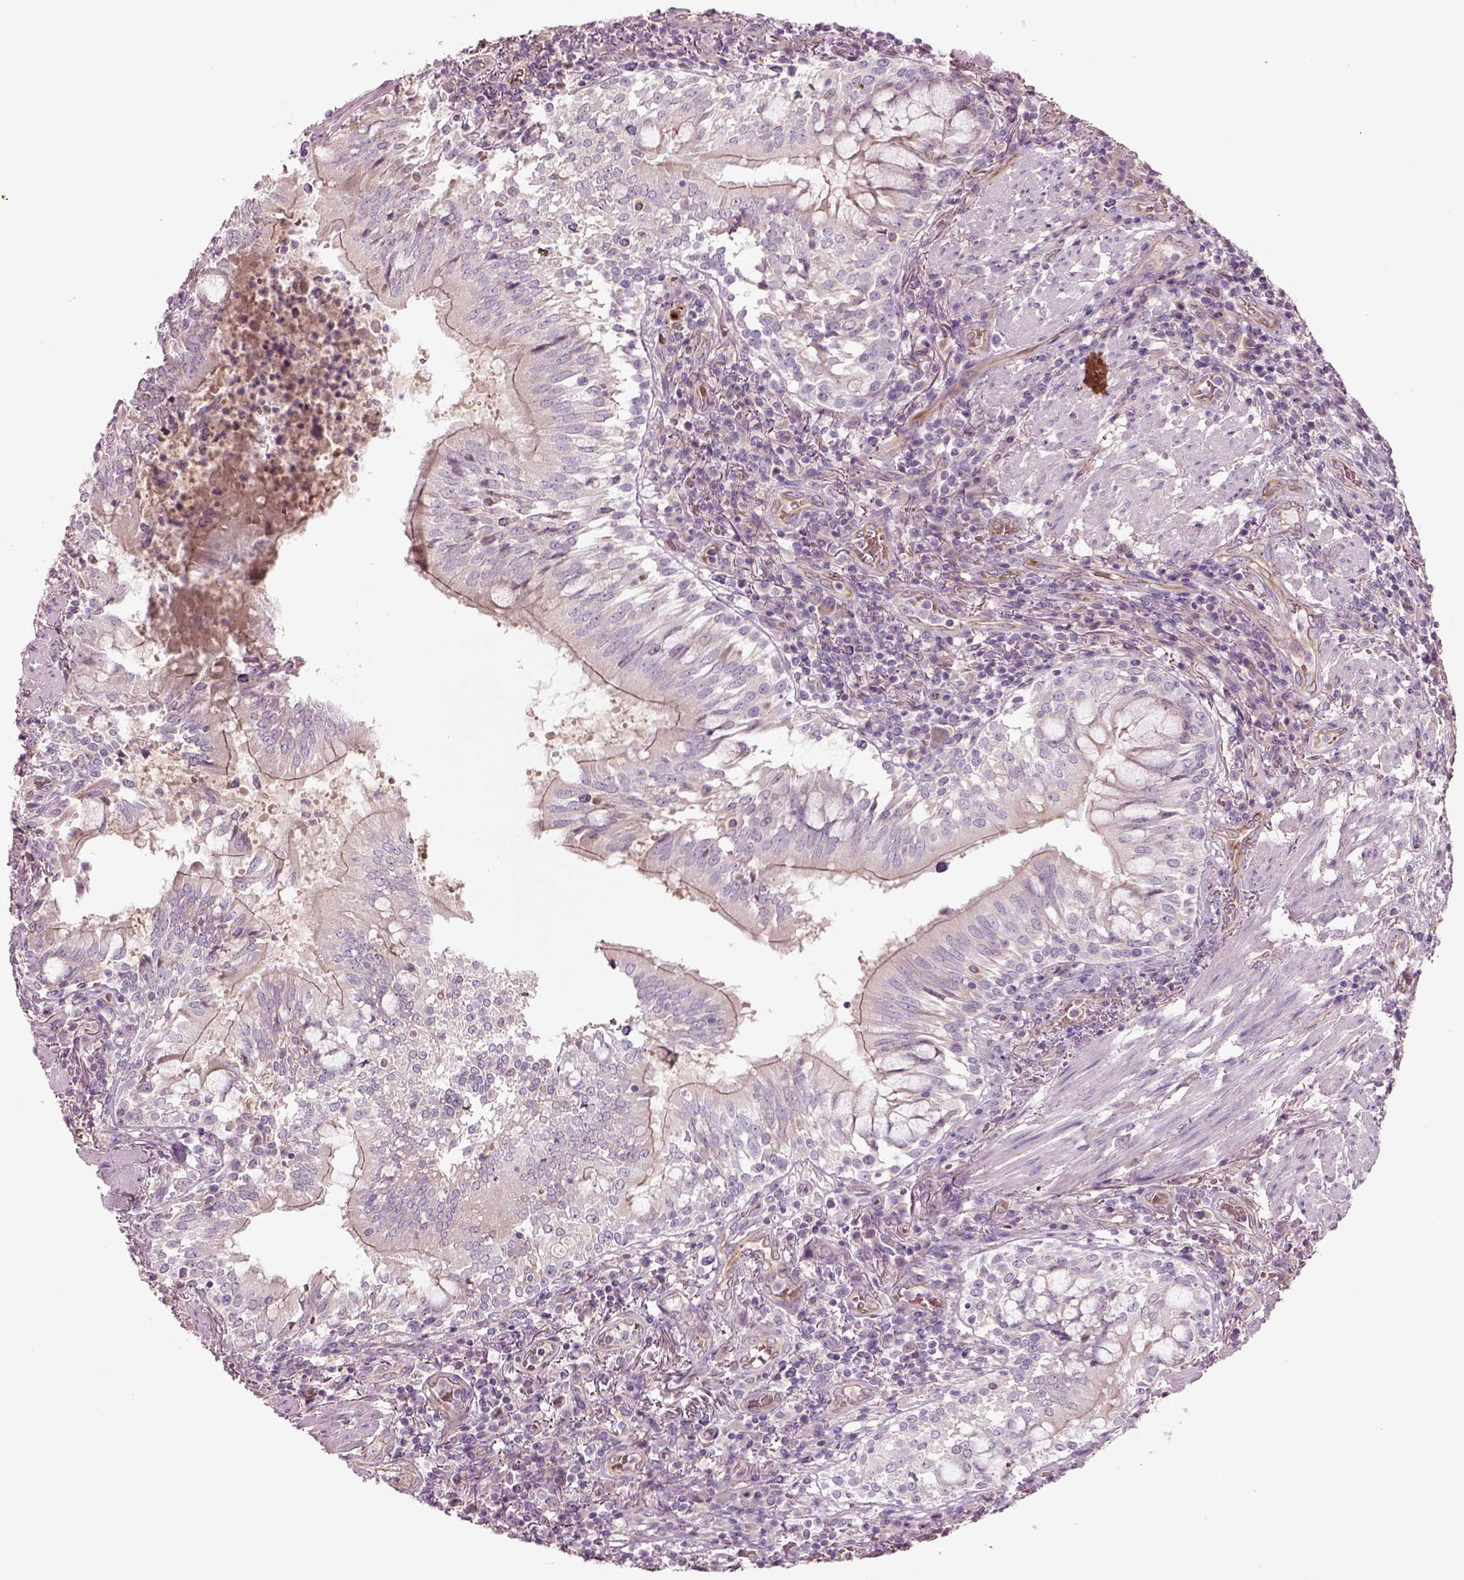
{"staining": {"intensity": "negative", "quantity": "none", "location": "none"}, "tissue": "lung cancer", "cell_type": "Tumor cells", "image_type": "cancer", "snomed": [{"axis": "morphology", "description": "Normal tissue, NOS"}, {"axis": "morphology", "description": "Squamous cell carcinoma, NOS"}, {"axis": "topography", "description": "Bronchus"}, {"axis": "topography", "description": "Lung"}], "caption": "This is an immunohistochemistry image of human lung cancer. There is no positivity in tumor cells.", "gene": "DUOXA2", "patient": {"sex": "male", "age": 64}}